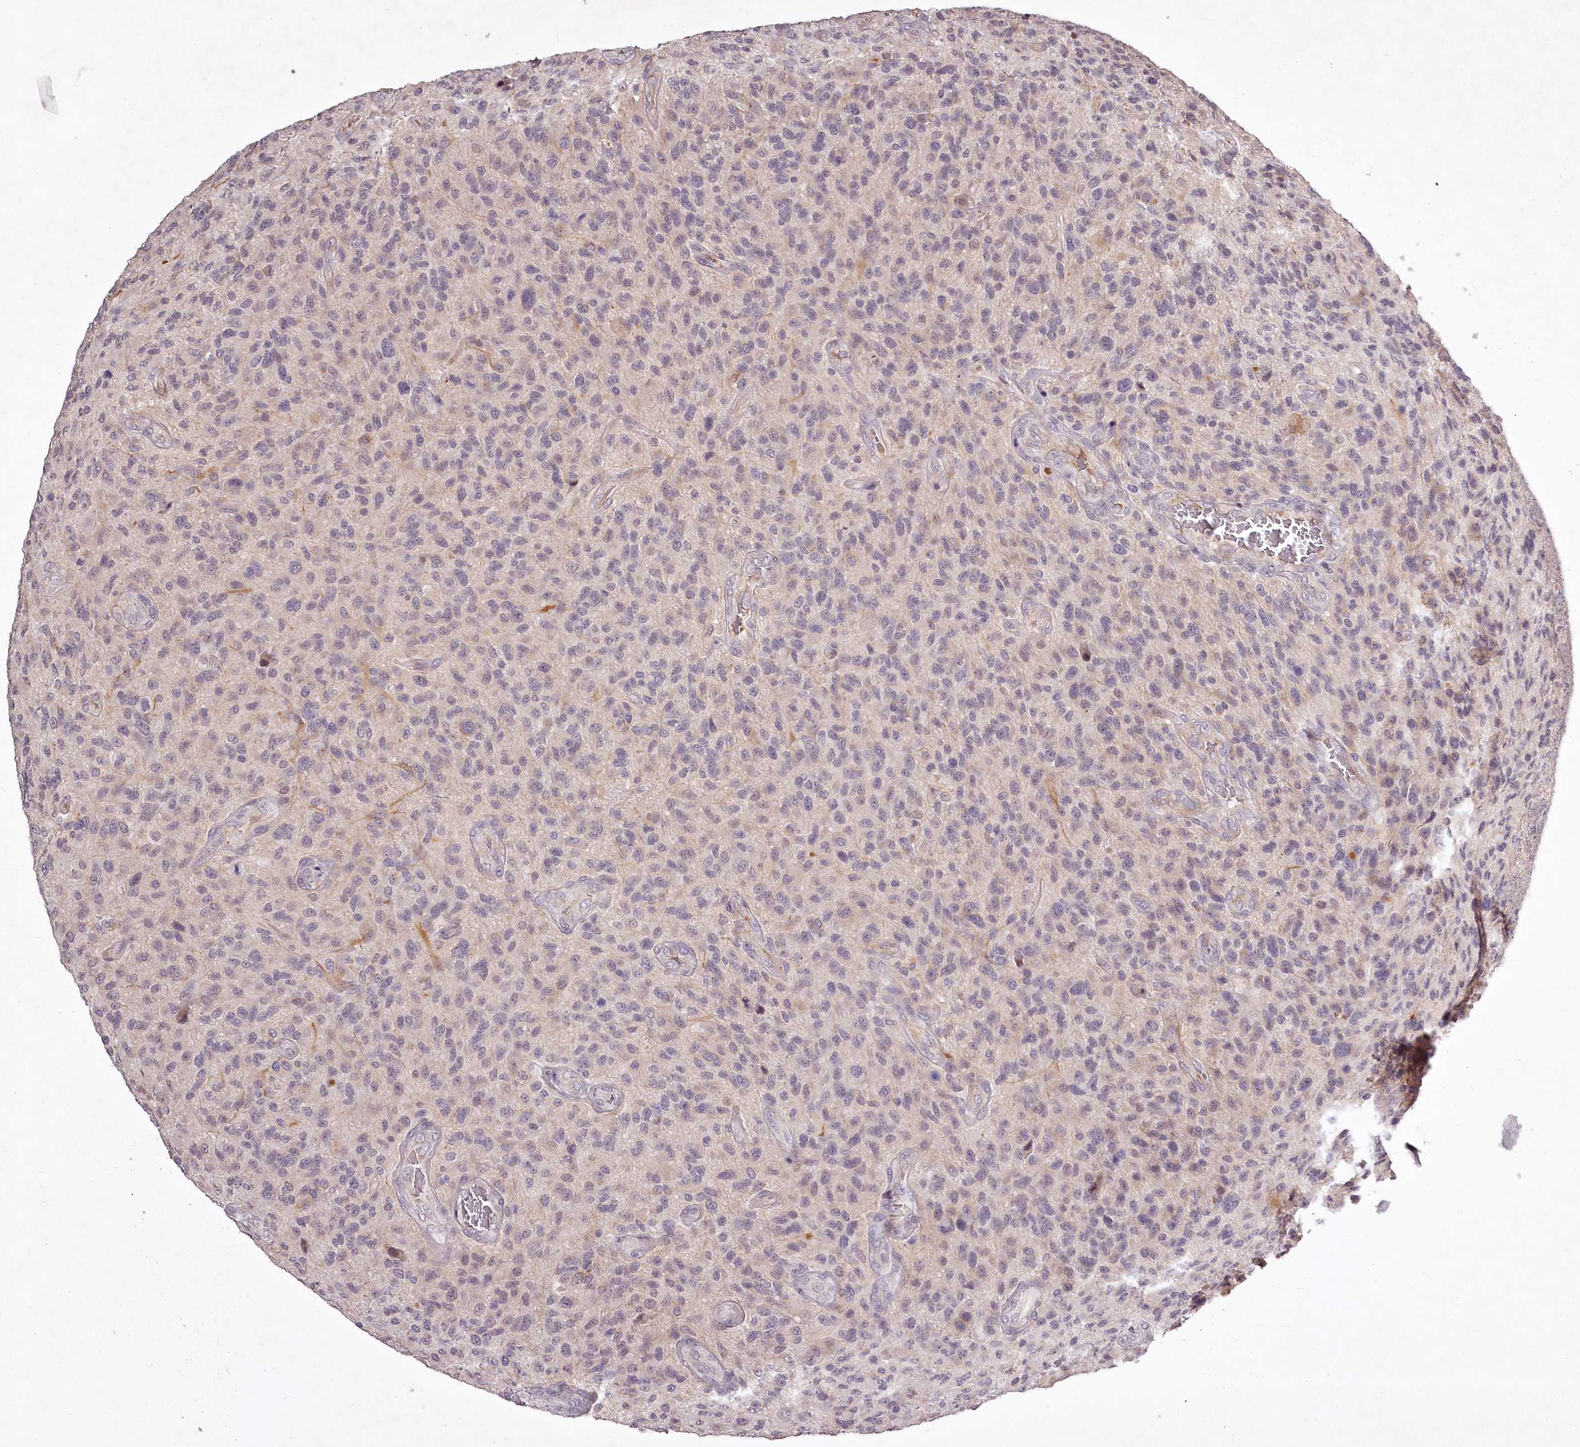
{"staining": {"intensity": "negative", "quantity": "none", "location": "none"}, "tissue": "glioma", "cell_type": "Tumor cells", "image_type": "cancer", "snomed": [{"axis": "morphology", "description": "Glioma, malignant, High grade"}, {"axis": "topography", "description": "Brain"}], "caption": "An immunohistochemistry histopathology image of glioma is shown. There is no staining in tumor cells of glioma.", "gene": "RBMXL2", "patient": {"sex": "male", "age": 47}}